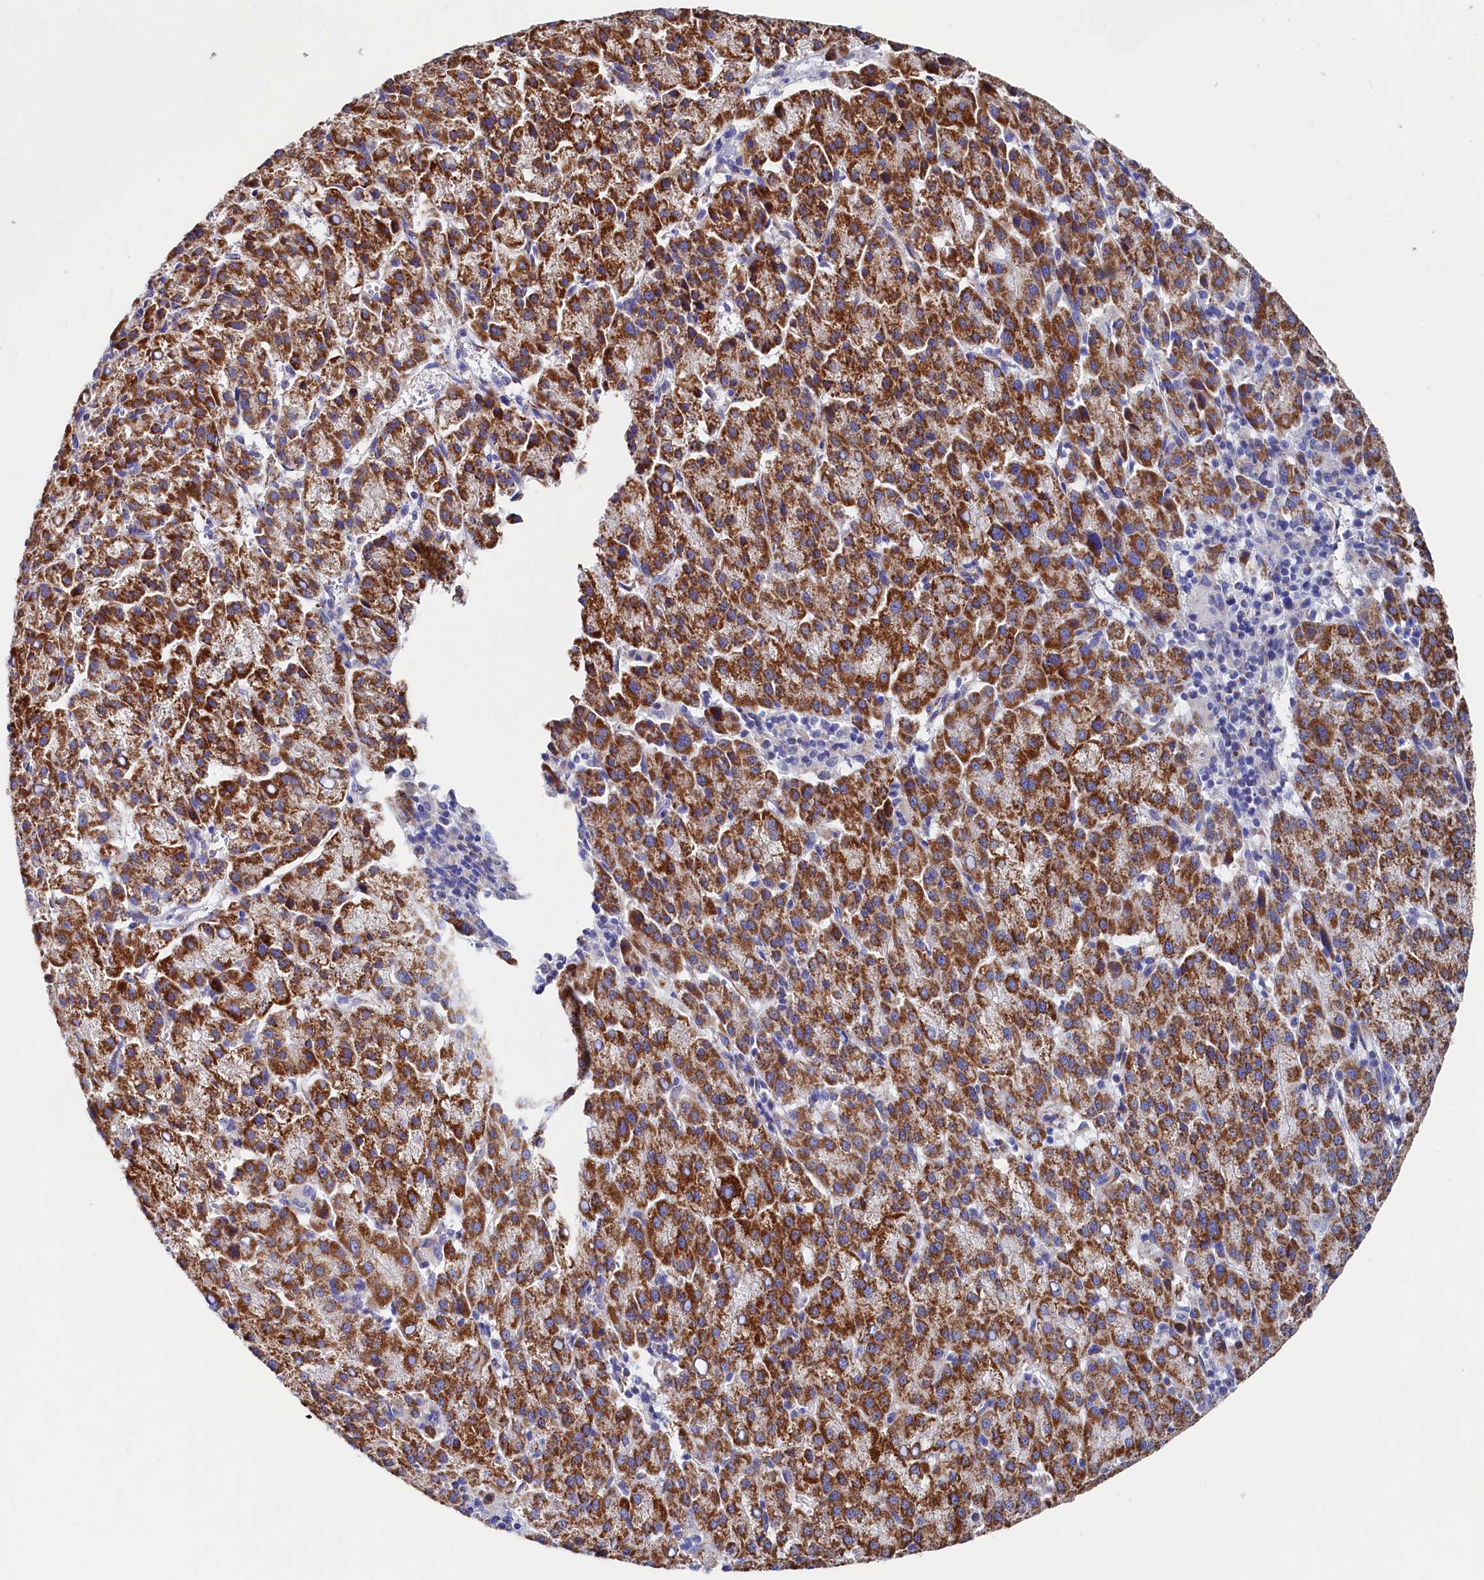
{"staining": {"intensity": "strong", "quantity": ">75%", "location": "cytoplasmic/membranous"}, "tissue": "liver cancer", "cell_type": "Tumor cells", "image_type": "cancer", "snomed": [{"axis": "morphology", "description": "Carcinoma, Hepatocellular, NOS"}, {"axis": "topography", "description": "Liver"}], "caption": "The immunohistochemical stain labels strong cytoplasmic/membranous expression in tumor cells of hepatocellular carcinoma (liver) tissue.", "gene": "MMAB", "patient": {"sex": "female", "age": 58}}